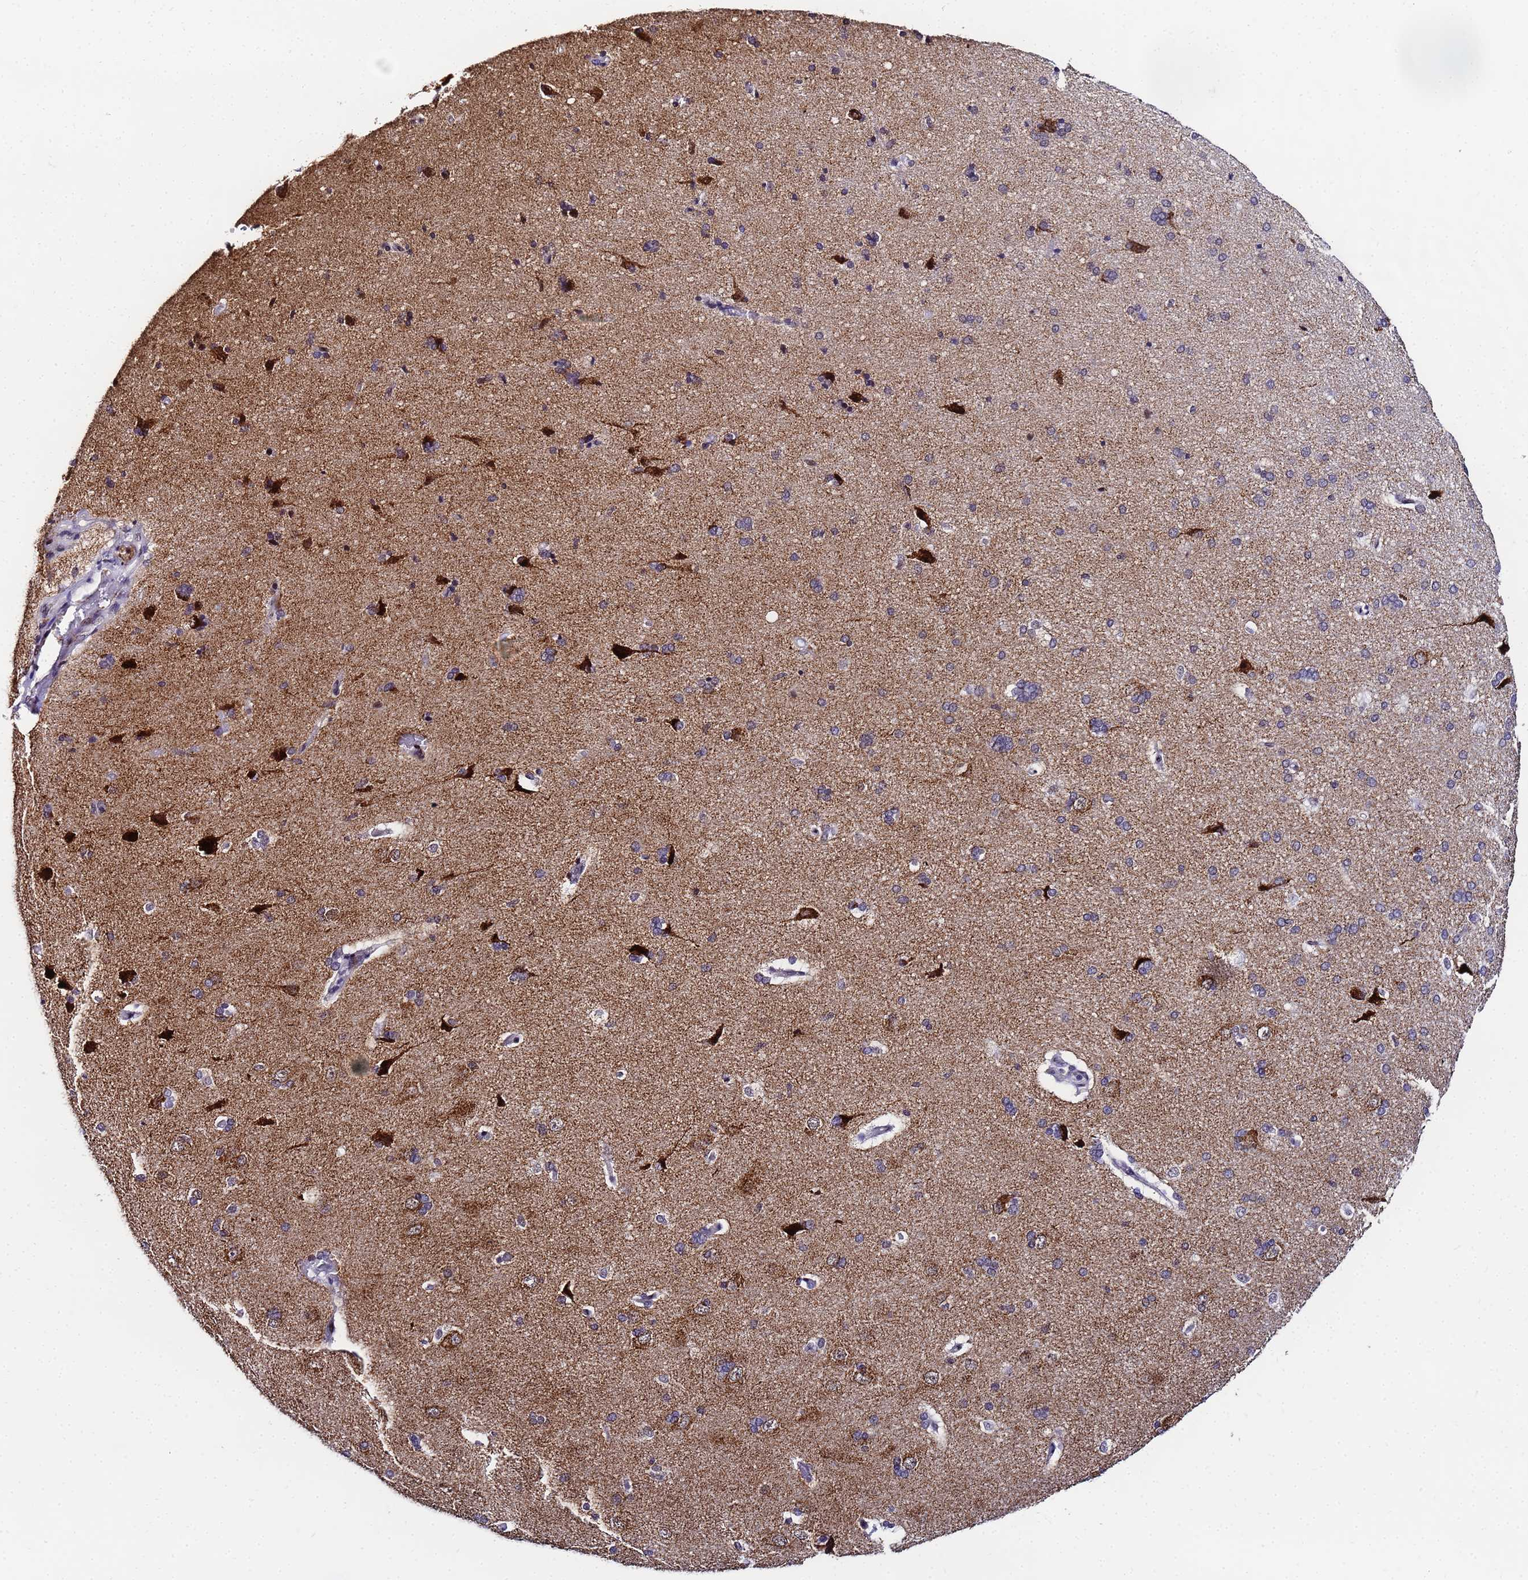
{"staining": {"intensity": "negative", "quantity": "none", "location": "none"}, "tissue": "cerebral cortex", "cell_type": "Endothelial cells", "image_type": "normal", "snomed": [{"axis": "morphology", "description": "Normal tissue, NOS"}, {"axis": "topography", "description": "Cerebral cortex"}], "caption": "A high-resolution micrograph shows immunohistochemistry (IHC) staining of unremarkable cerebral cortex, which demonstrates no significant expression in endothelial cells.", "gene": "CKMT1A", "patient": {"sex": "male", "age": 62}}